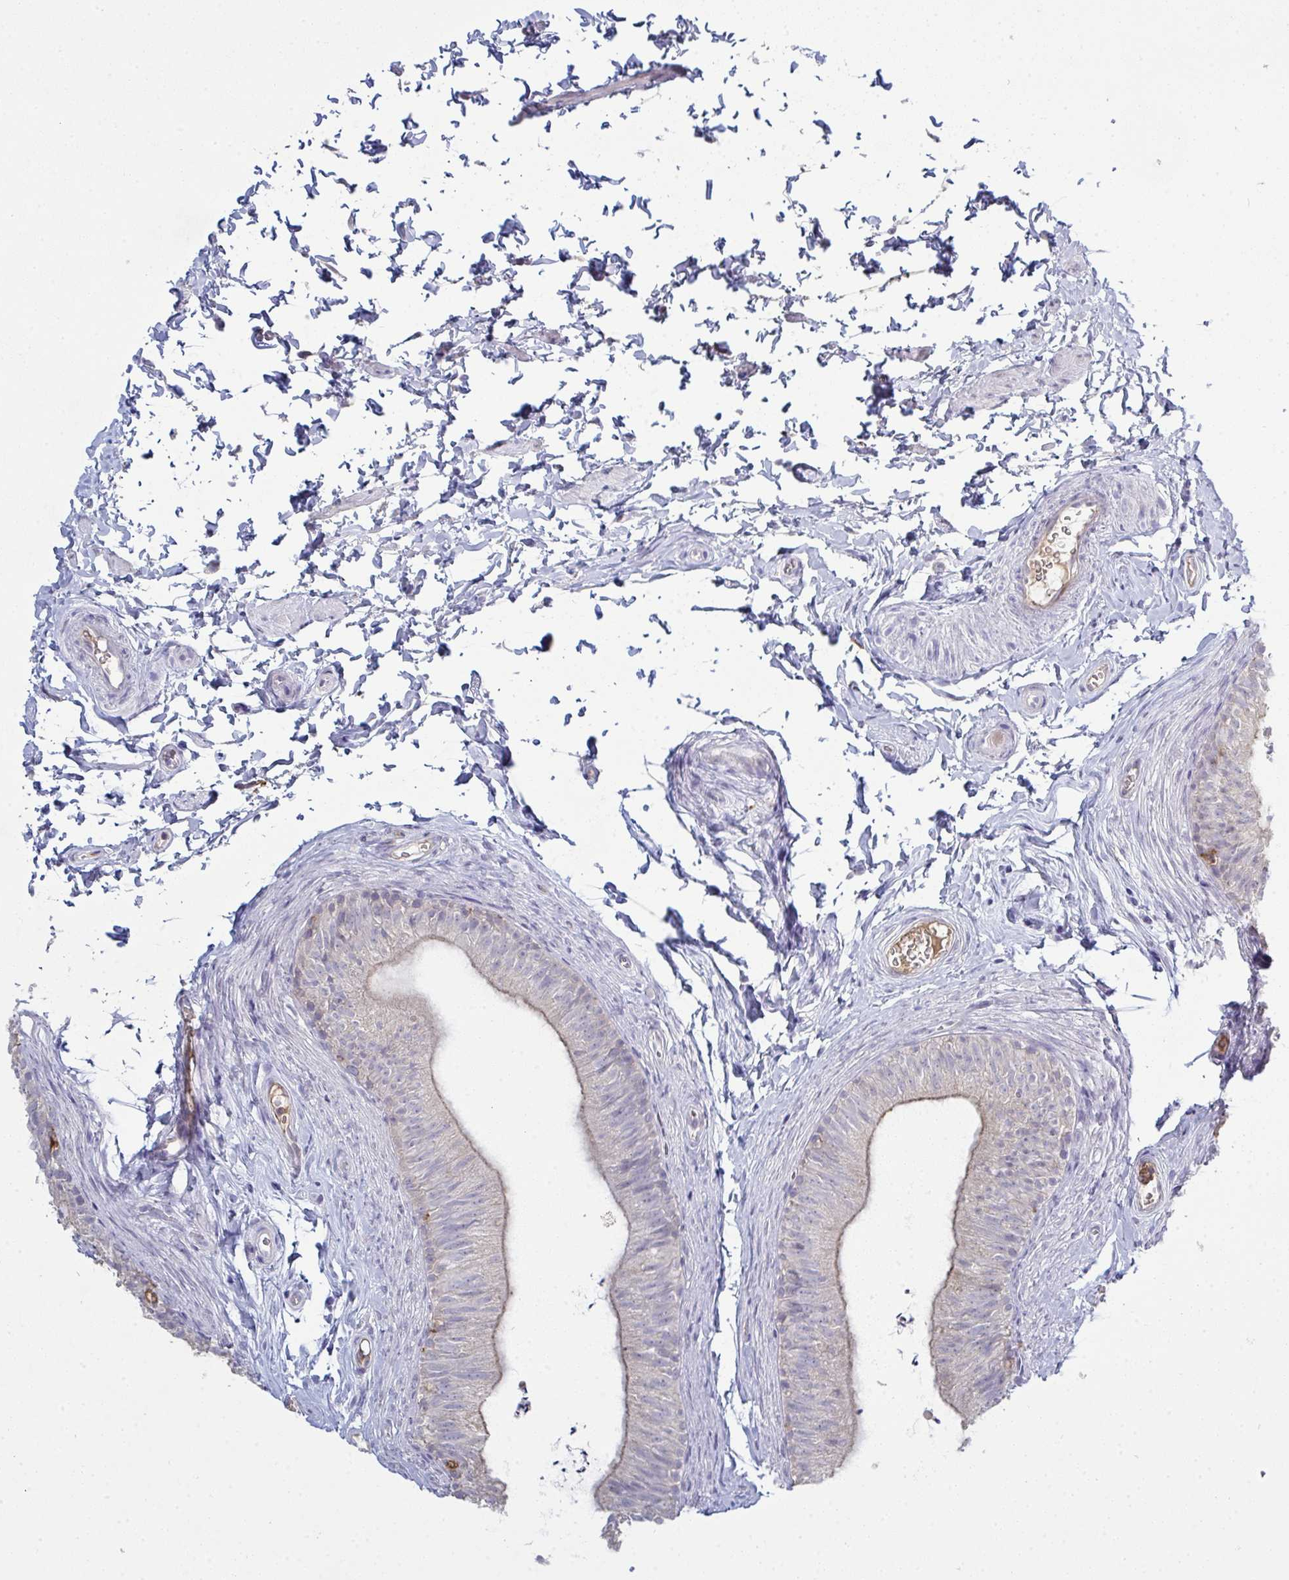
{"staining": {"intensity": "weak", "quantity": "25%-75%", "location": "cytoplasmic/membranous"}, "tissue": "epididymis", "cell_type": "Glandular cells", "image_type": "normal", "snomed": [{"axis": "morphology", "description": "Normal tissue, NOS"}, {"axis": "topography", "description": "Epididymis, spermatic cord, NOS"}, {"axis": "topography", "description": "Epididymis"}, {"axis": "topography", "description": "Peripheral nerve tissue"}], "caption": "This is a photomicrograph of IHC staining of unremarkable epididymis, which shows weak expression in the cytoplasmic/membranous of glandular cells.", "gene": "ADAM21", "patient": {"sex": "male", "age": 29}}